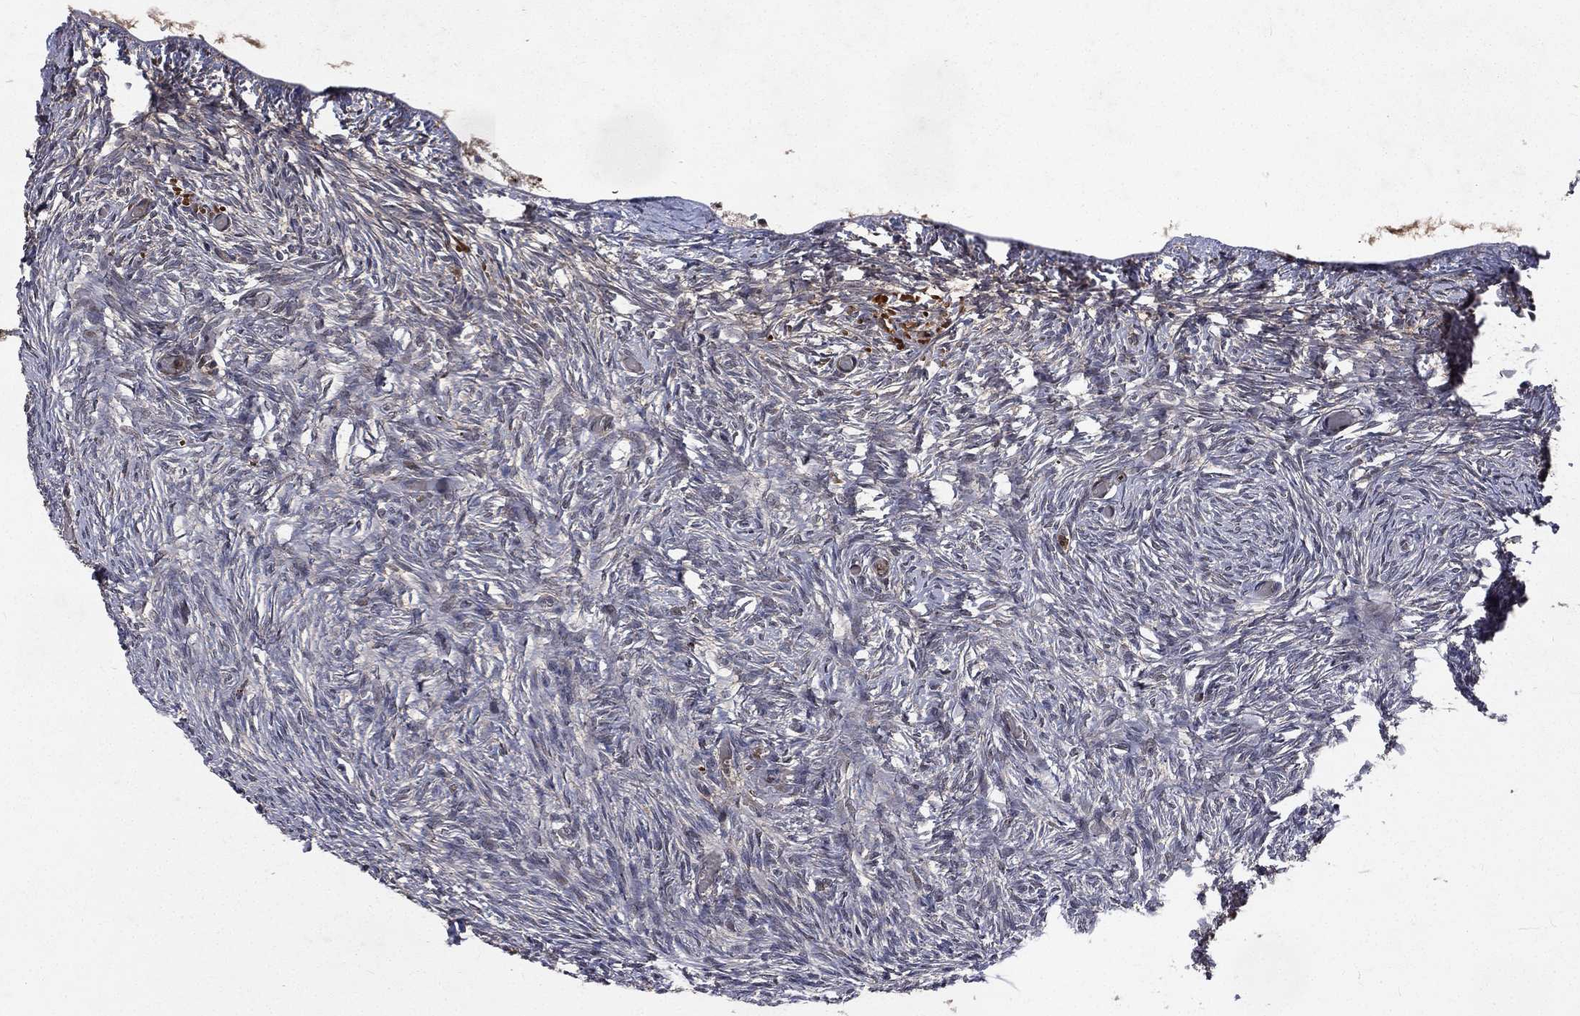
{"staining": {"intensity": "negative", "quantity": "none", "location": "none"}, "tissue": "ovary", "cell_type": "Ovarian stroma cells", "image_type": "normal", "snomed": [{"axis": "morphology", "description": "Normal tissue, NOS"}, {"axis": "topography", "description": "Ovary"}], "caption": "DAB (3,3'-diaminobenzidine) immunohistochemical staining of unremarkable human ovary shows no significant staining in ovarian stroma cells.", "gene": "LENG8", "patient": {"sex": "female", "age": 39}}